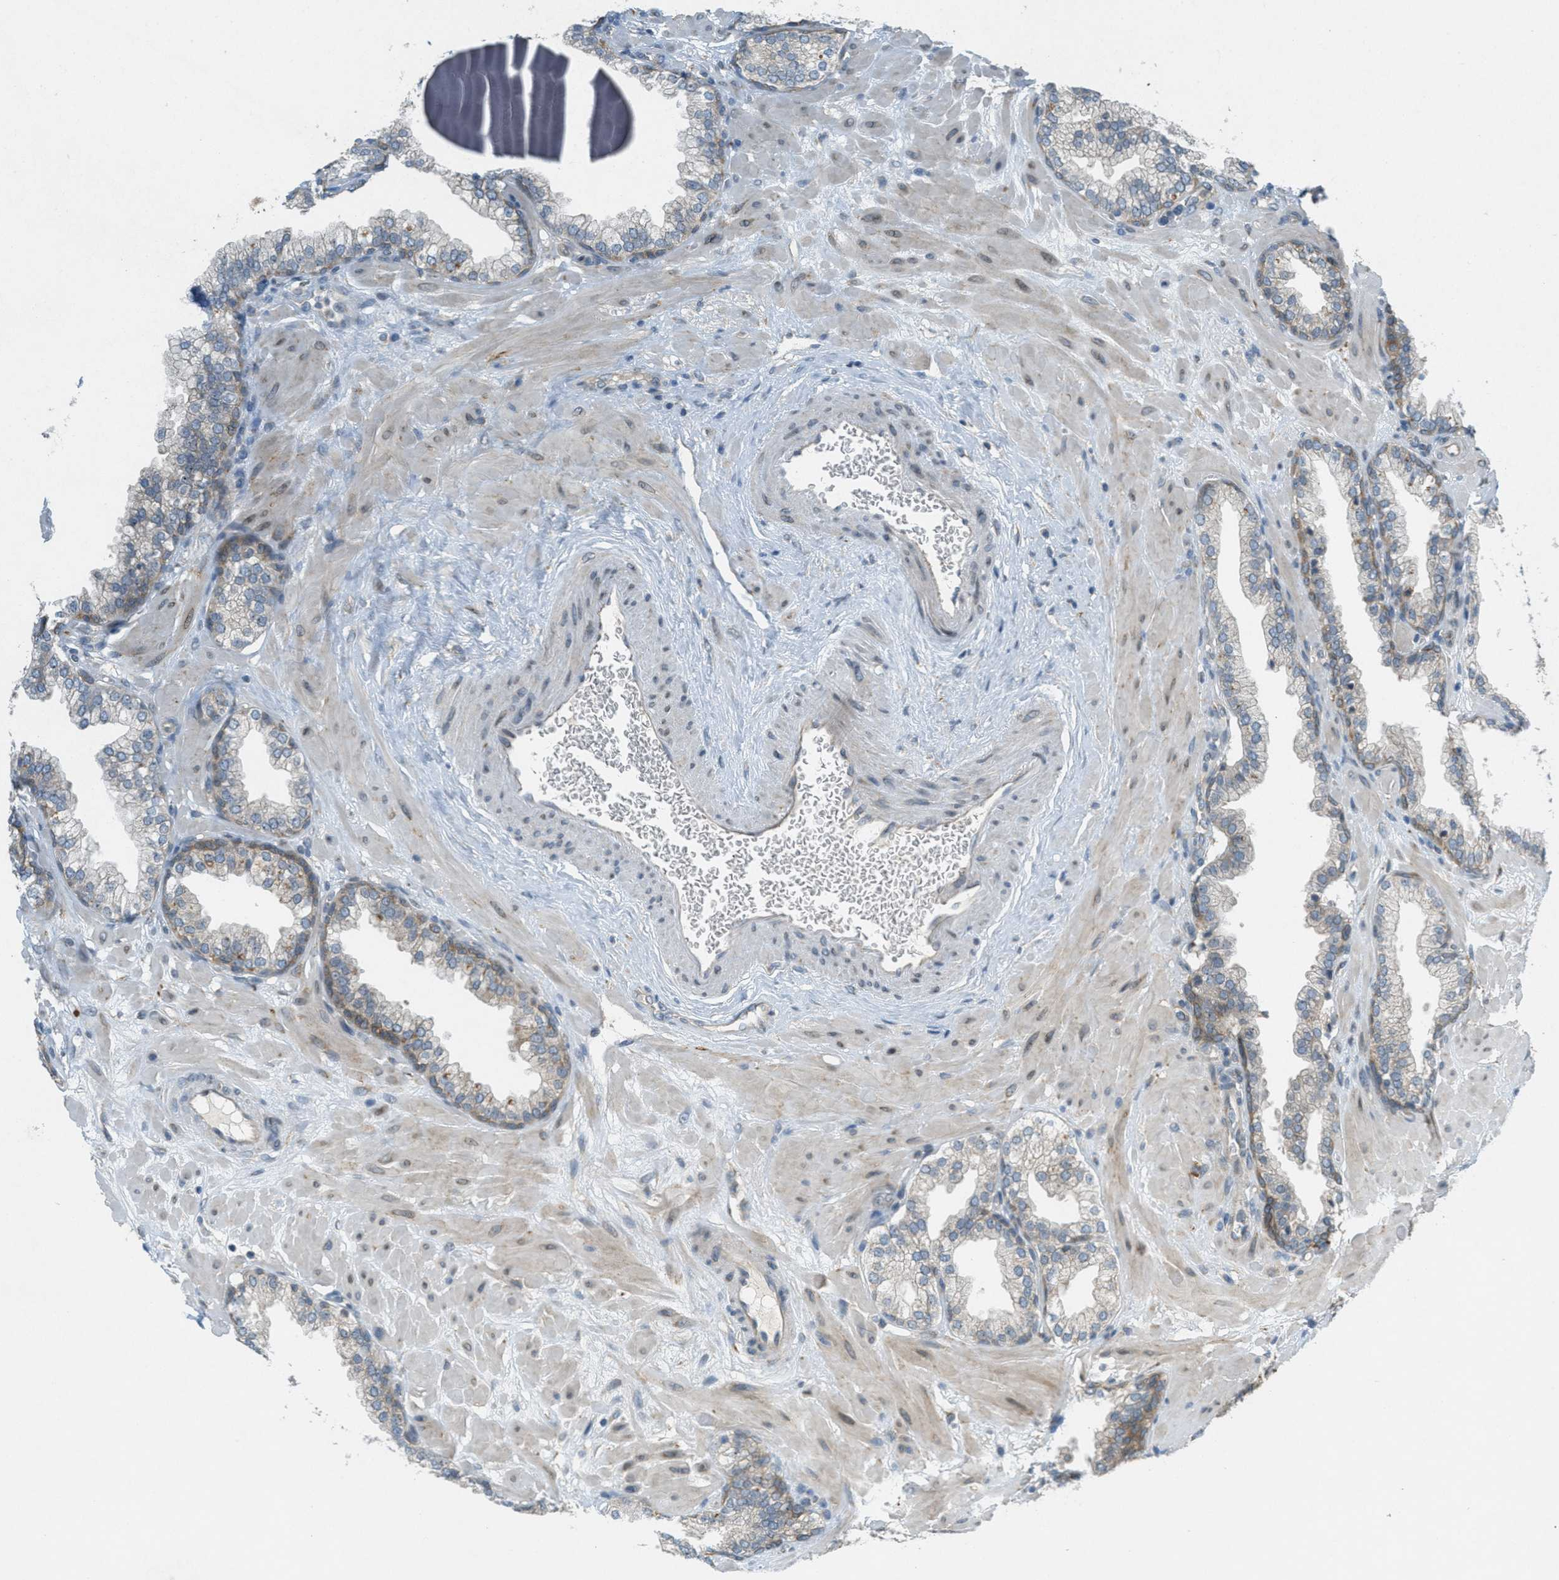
{"staining": {"intensity": "weak", "quantity": "25%-75%", "location": "cytoplasmic/membranous"}, "tissue": "prostate", "cell_type": "Glandular cells", "image_type": "normal", "snomed": [{"axis": "morphology", "description": "Normal tissue, NOS"}, {"axis": "morphology", "description": "Urothelial carcinoma, Low grade"}, {"axis": "topography", "description": "Urinary bladder"}, {"axis": "topography", "description": "Prostate"}], "caption": "Protein expression analysis of benign prostate reveals weak cytoplasmic/membranous staining in about 25%-75% of glandular cells. (Stains: DAB (3,3'-diaminobenzidine) in brown, nuclei in blue, Microscopy: brightfield microscopy at high magnification).", "gene": "SIGMAR1", "patient": {"sex": "male", "age": 60}}